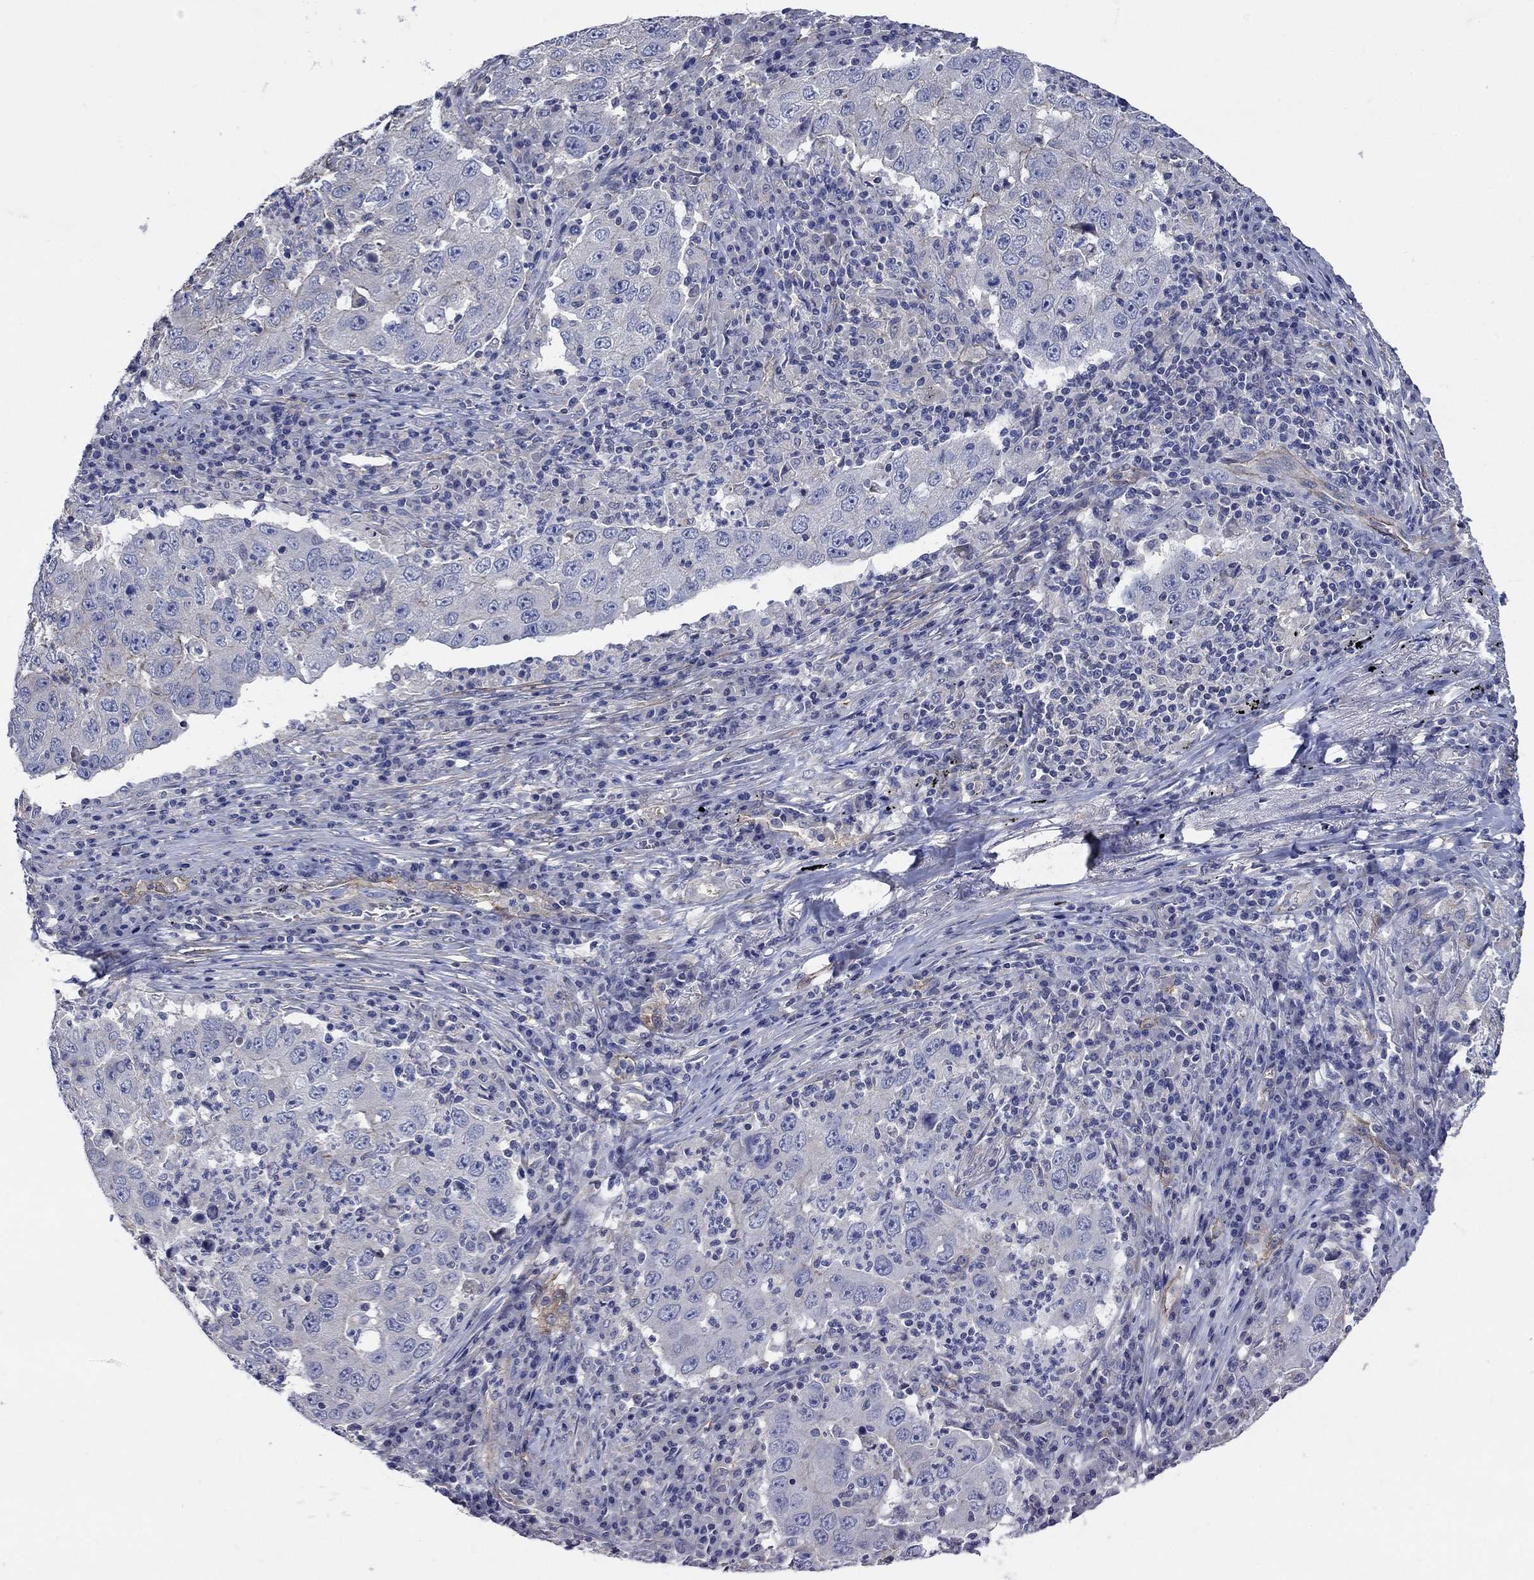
{"staining": {"intensity": "negative", "quantity": "none", "location": "none"}, "tissue": "lung cancer", "cell_type": "Tumor cells", "image_type": "cancer", "snomed": [{"axis": "morphology", "description": "Adenocarcinoma, NOS"}, {"axis": "topography", "description": "Lung"}], "caption": "Immunohistochemistry (IHC) histopathology image of human lung cancer stained for a protein (brown), which shows no staining in tumor cells.", "gene": "FLNC", "patient": {"sex": "male", "age": 73}}